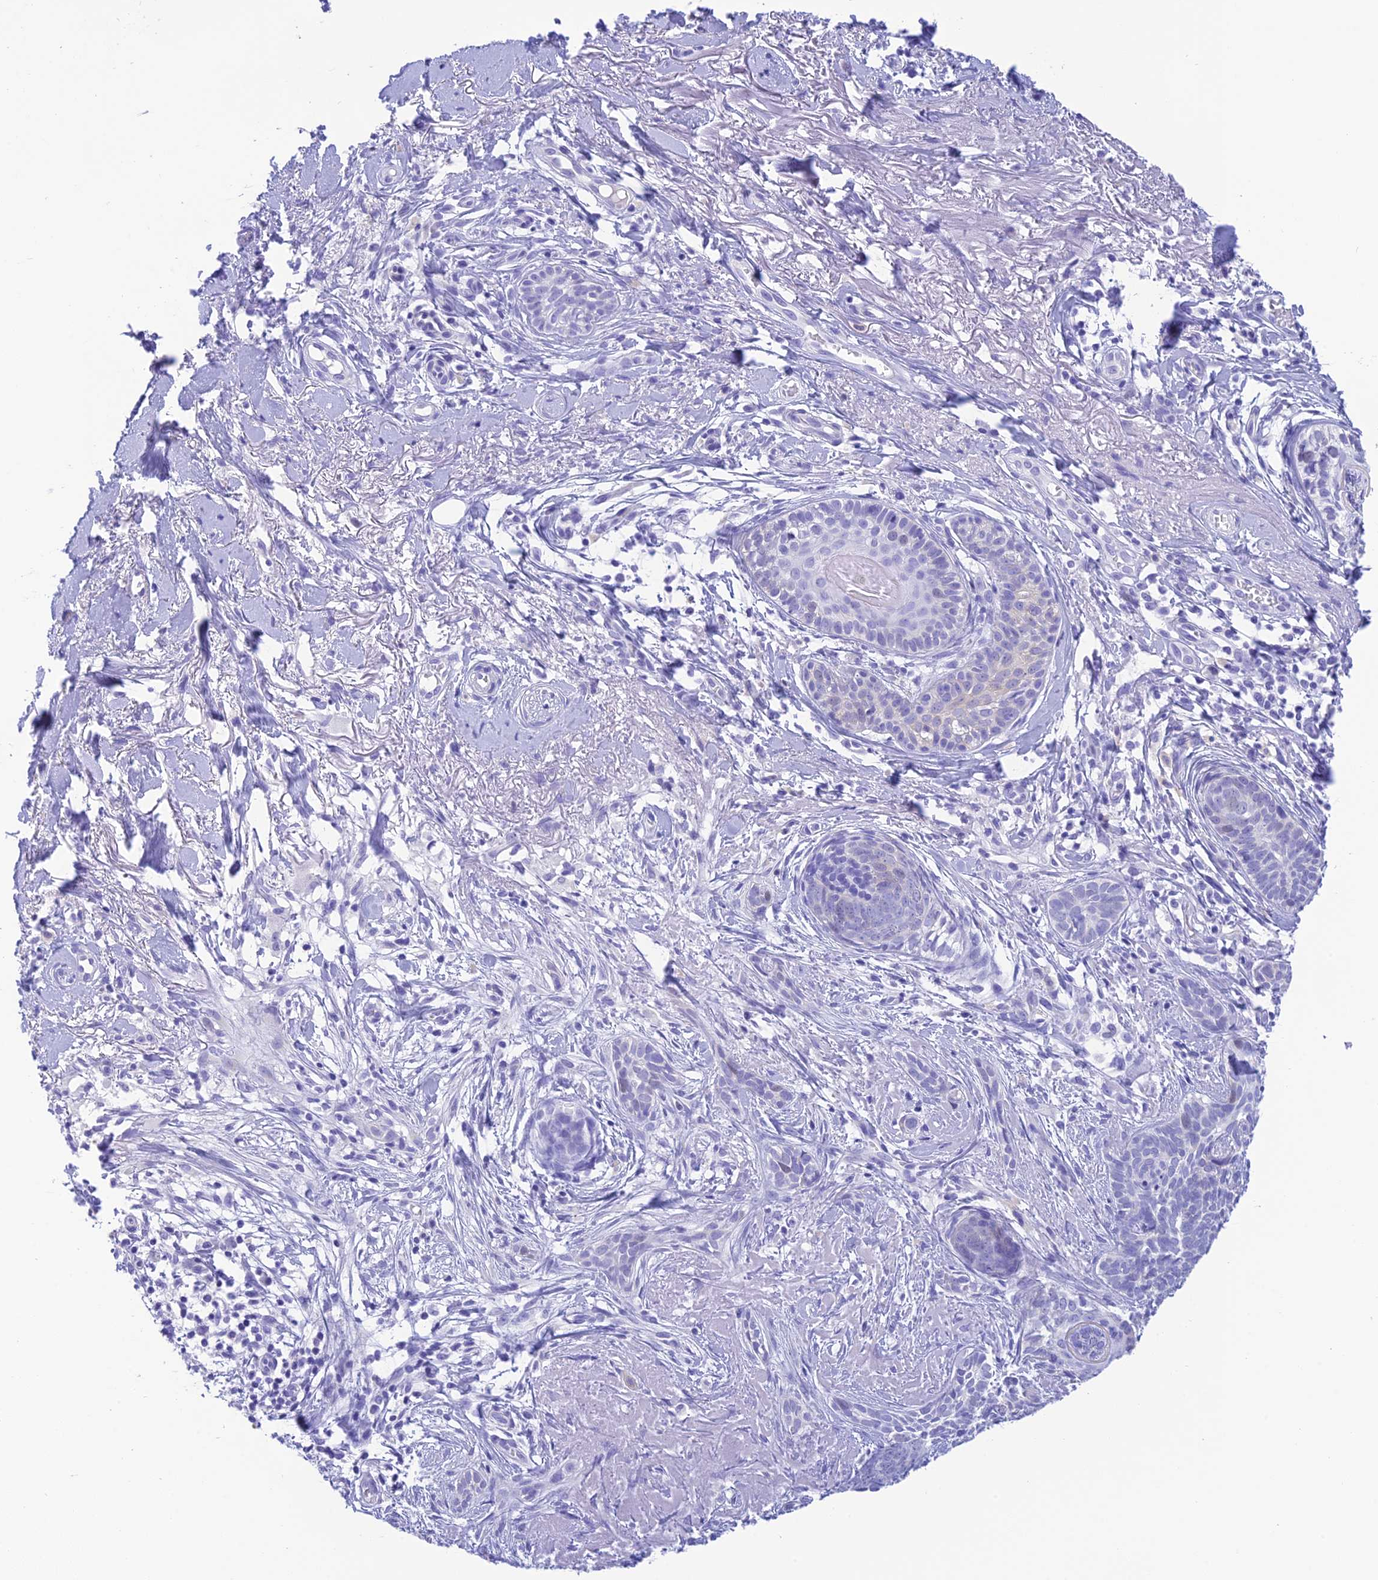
{"staining": {"intensity": "negative", "quantity": "none", "location": "none"}, "tissue": "skin cancer", "cell_type": "Tumor cells", "image_type": "cancer", "snomed": [{"axis": "morphology", "description": "Basal cell carcinoma"}, {"axis": "topography", "description": "Skin"}], "caption": "Tumor cells are negative for protein expression in human basal cell carcinoma (skin).", "gene": "KDELR3", "patient": {"sex": "female", "age": 76}}